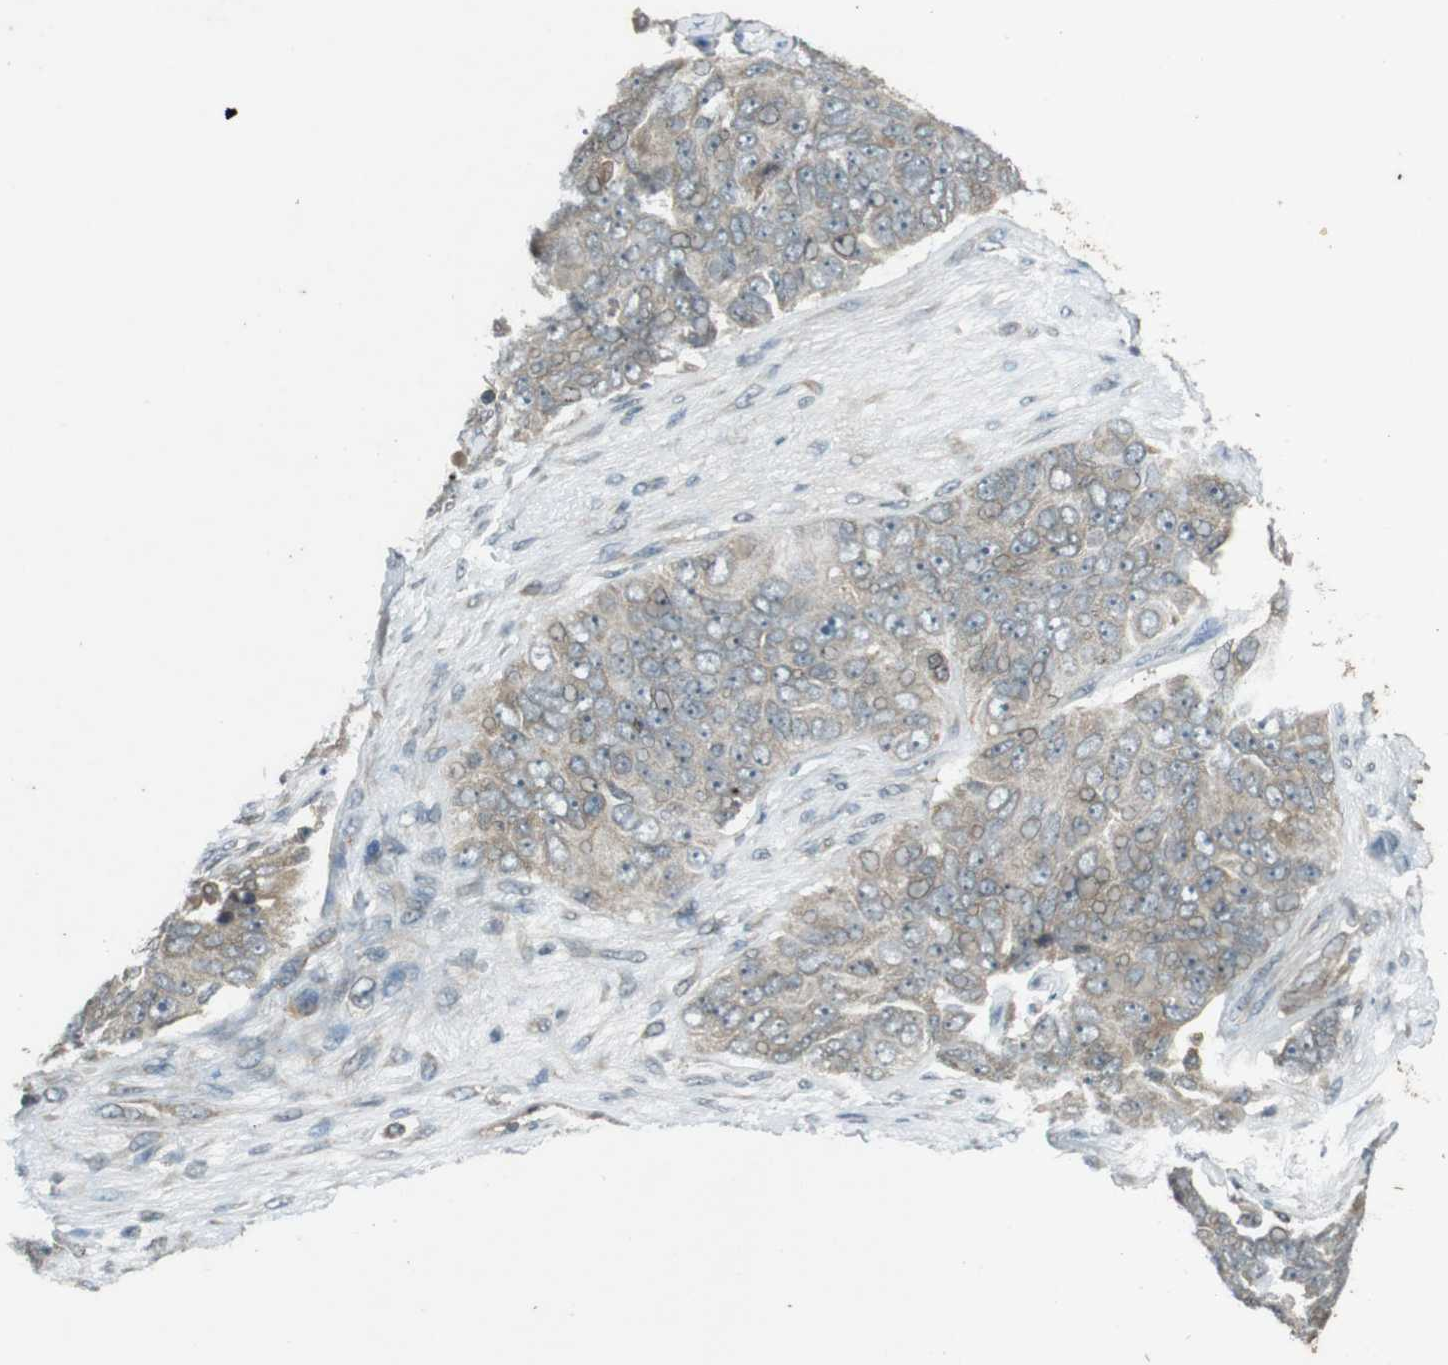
{"staining": {"intensity": "weak", "quantity": "<25%", "location": "cytoplasmic/membranous"}, "tissue": "ovarian cancer", "cell_type": "Tumor cells", "image_type": "cancer", "snomed": [{"axis": "morphology", "description": "Carcinoma, endometroid"}, {"axis": "topography", "description": "Ovary"}], "caption": "An IHC histopathology image of ovarian cancer is shown. There is no staining in tumor cells of ovarian cancer.", "gene": "ZYX", "patient": {"sex": "female", "age": 51}}